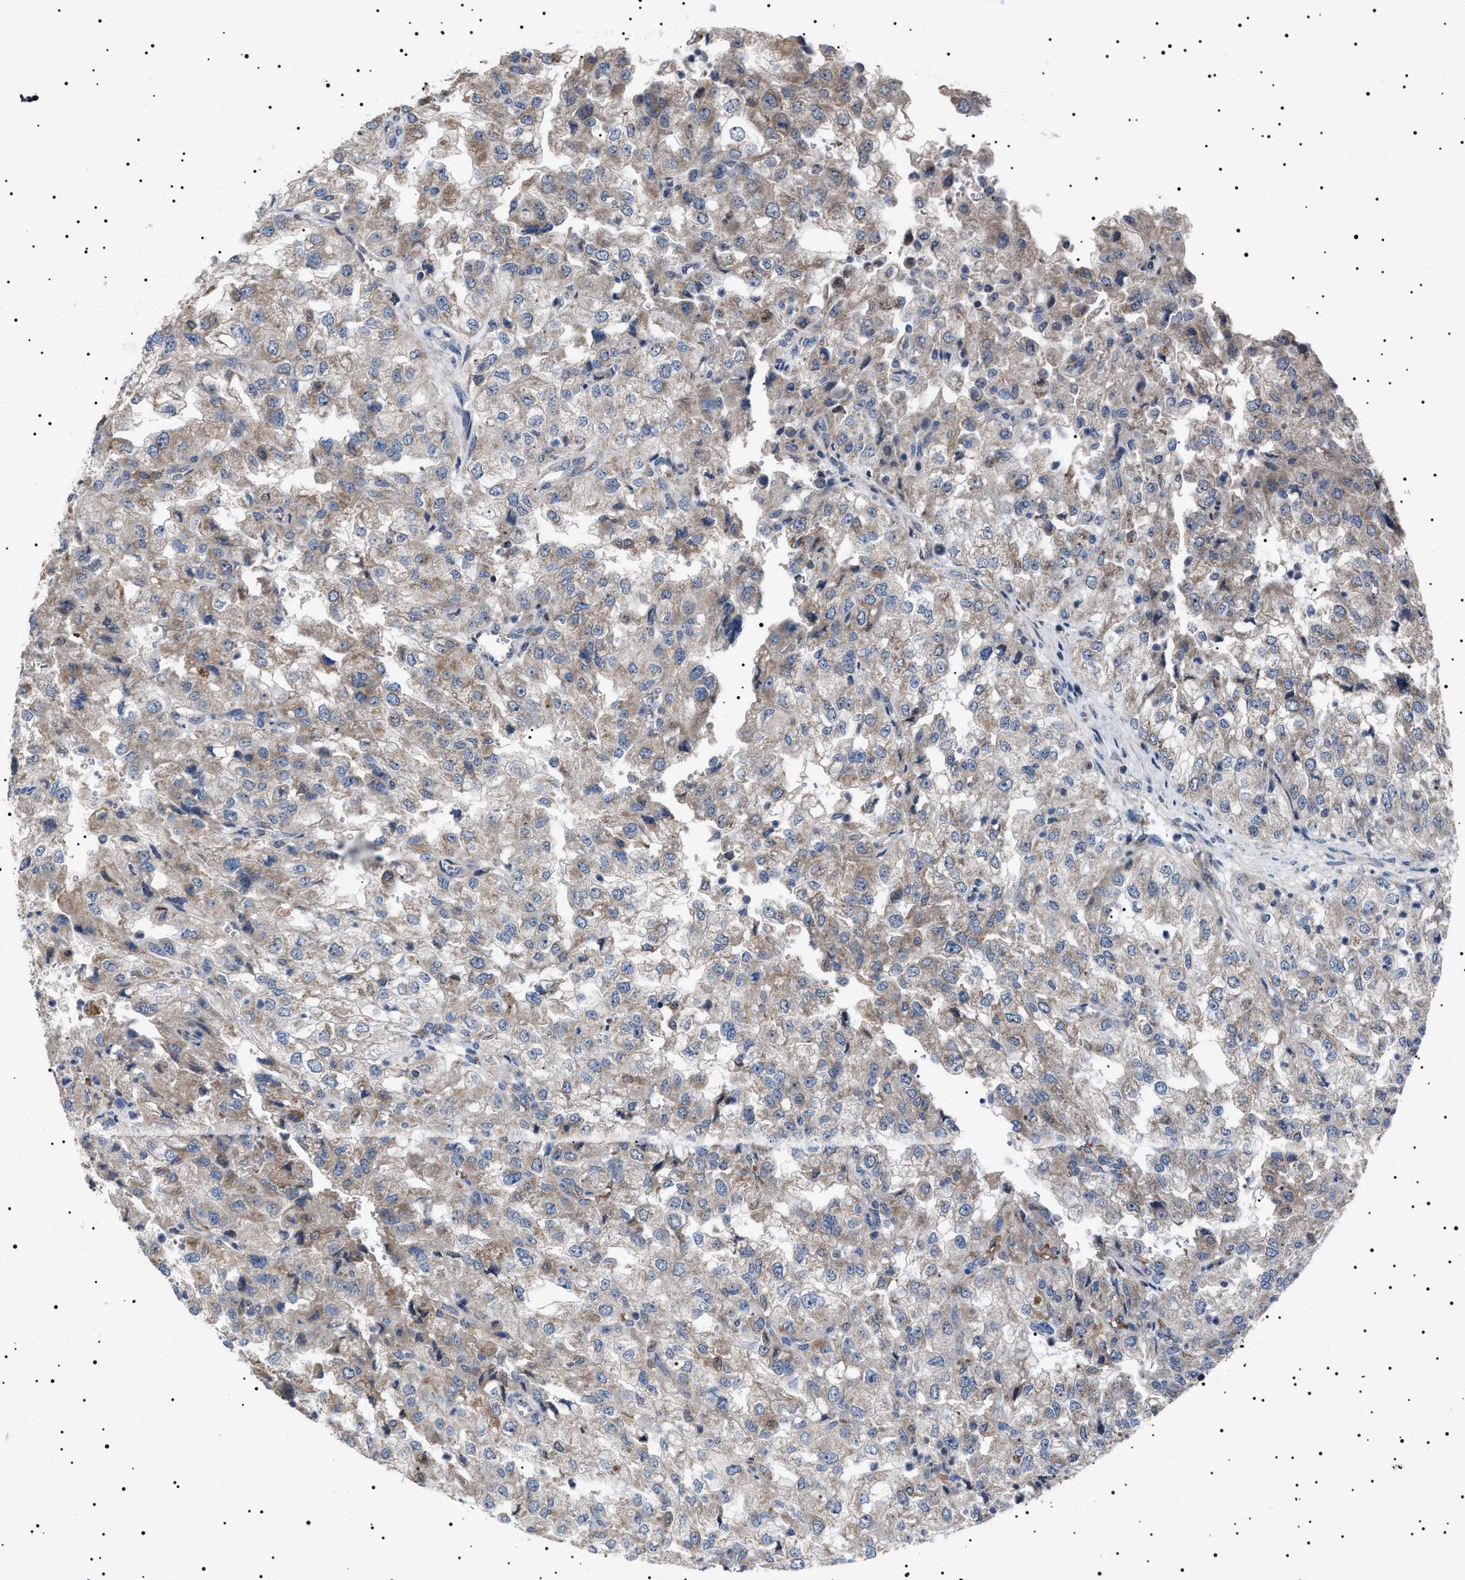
{"staining": {"intensity": "weak", "quantity": "25%-75%", "location": "cytoplasmic/membranous"}, "tissue": "renal cancer", "cell_type": "Tumor cells", "image_type": "cancer", "snomed": [{"axis": "morphology", "description": "Adenocarcinoma, NOS"}, {"axis": "topography", "description": "Kidney"}], "caption": "A histopathology image of renal cancer stained for a protein reveals weak cytoplasmic/membranous brown staining in tumor cells.", "gene": "PTRH1", "patient": {"sex": "female", "age": 54}}